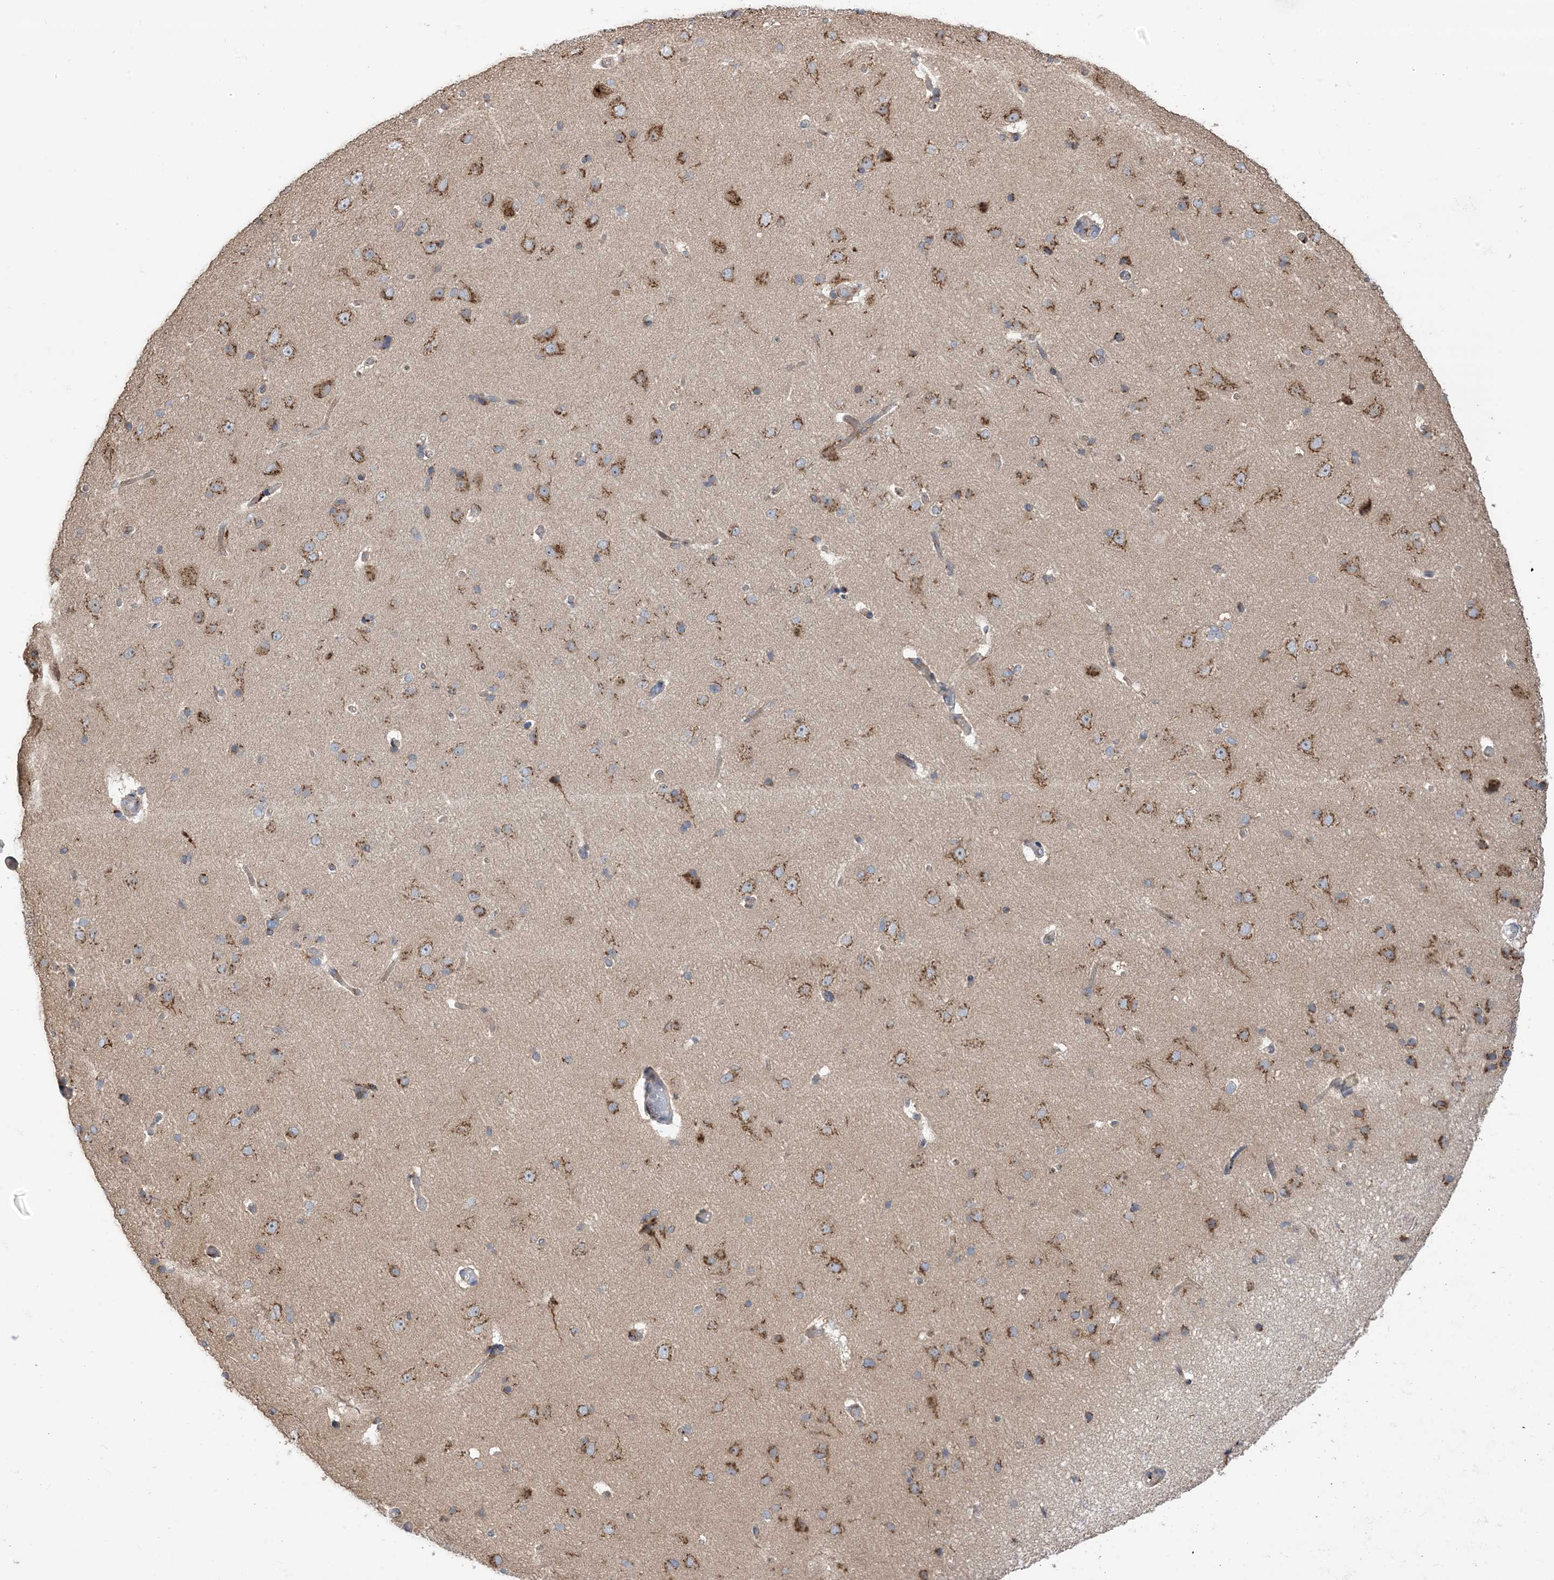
{"staining": {"intensity": "negative", "quantity": "none", "location": "none"}, "tissue": "cerebral cortex", "cell_type": "Endothelial cells", "image_type": "normal", "snomed": [{"axis": "morphology", "description": "Normal tissue, NOS"}, {"axis": "topography", "description": "Cerebral cortex"}], "caption": "Immunohistochemical staining of benign cerebral cortex demonstrates no significant expression in endothelial cells.", "gene": "CLEC16A", "patient": {"sex": "male", "age": 34}}